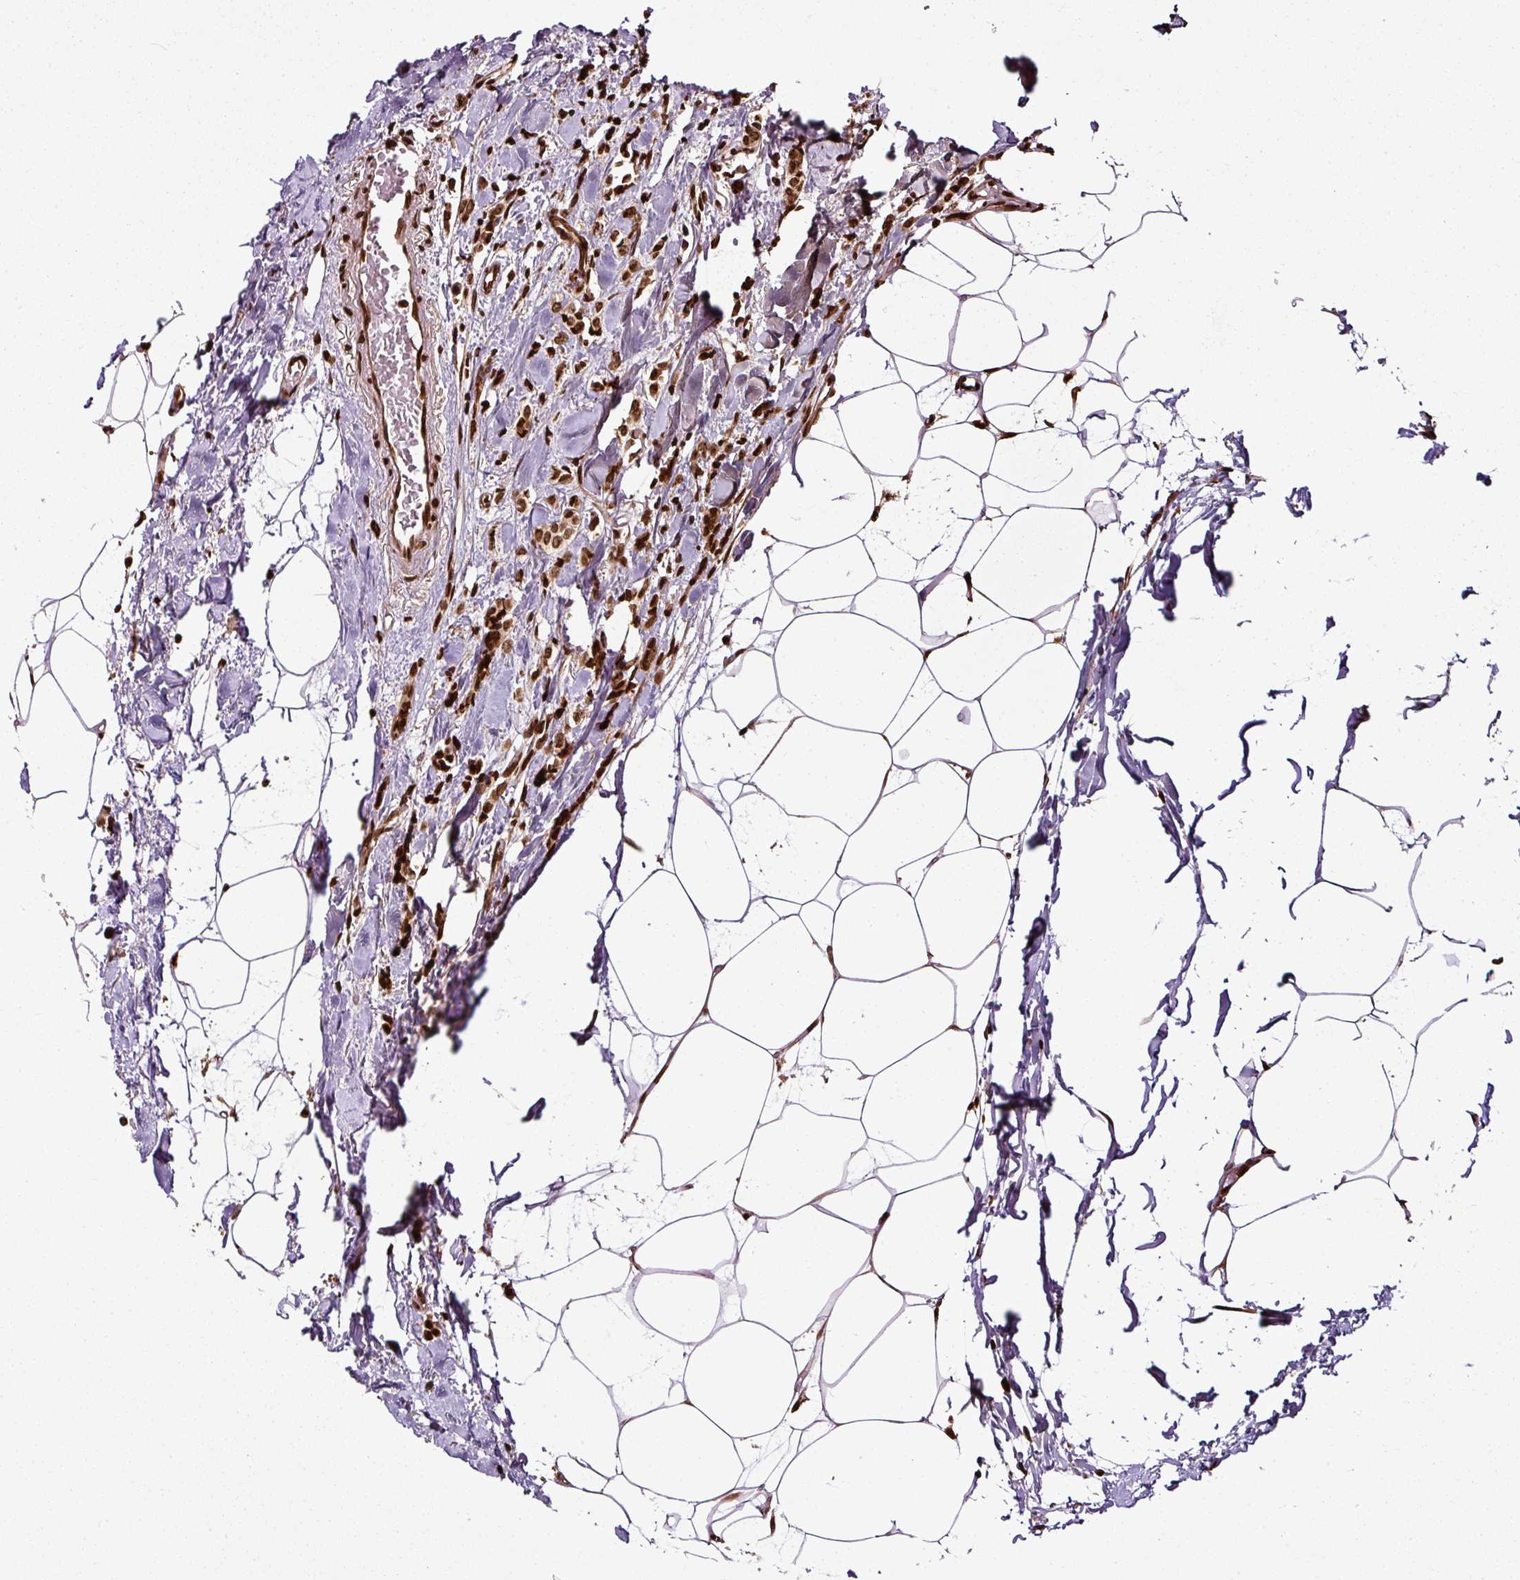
{"staining": {"intensity": "strong", "quantity": ">75%", "location": "nuclear"}, "tissue": "breast cancer", "cell_type": "Tumor cells", "image_type": "cancer", "snomed": [{"axis": "morphology", "description": "Lobular carcinoma"}, {"axis": "topography", "description": "Breast"}], "caption": "Lobular carcinoma (breast) stained with DAB (3,3'-diaminobenzidine) immunohistochemistry demonstrates high levels of strong nuclear positivity in about >75% of tumor cells.", "gene": "COPRS", "patient": {"sex": "female", "age": 84}}